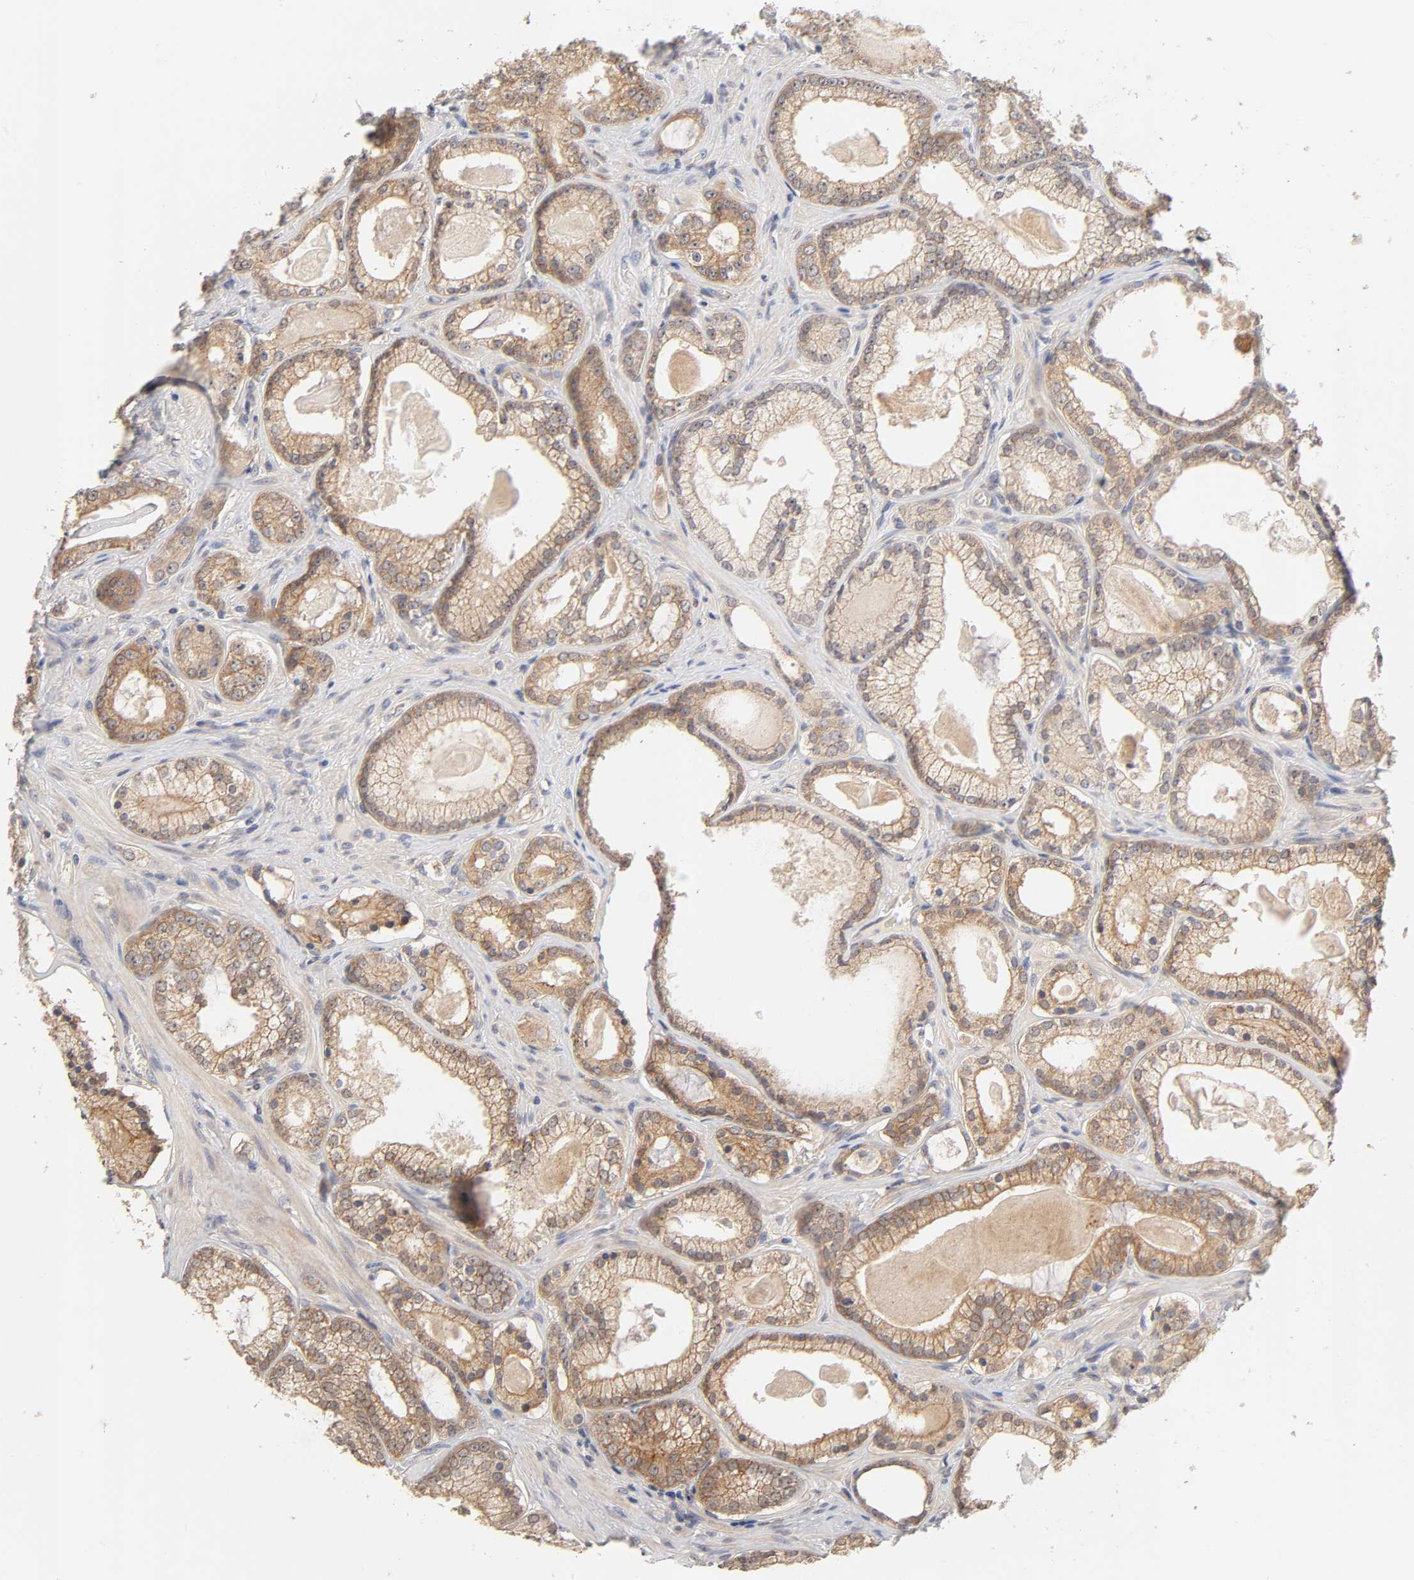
{"staining": {"intensity": "moderate", "quantity": ">75%", "location": "cytoplasmic/membranous"}, "tissue": "prostate cancer", "cell_type": "Tumor cells", "image_type": "cancer", "snomed": [{"axis": "morphology", "description": "Adenocarcinoma, Low grade"}, {"axis": "topography", "description": "Prostate"}], "caption": "An image of prostate cancer (low-grade adenocarcinoma) stained for a protein shows moderate cytoplasmic/membranous brown staining in tumor cells. (DAB (3,3'-diaminobenzidine) IHC, brown staining for protein, blue staining for nuclei).", "gene": "CXADR", "patient": {"sex": "male", "age": 59}}